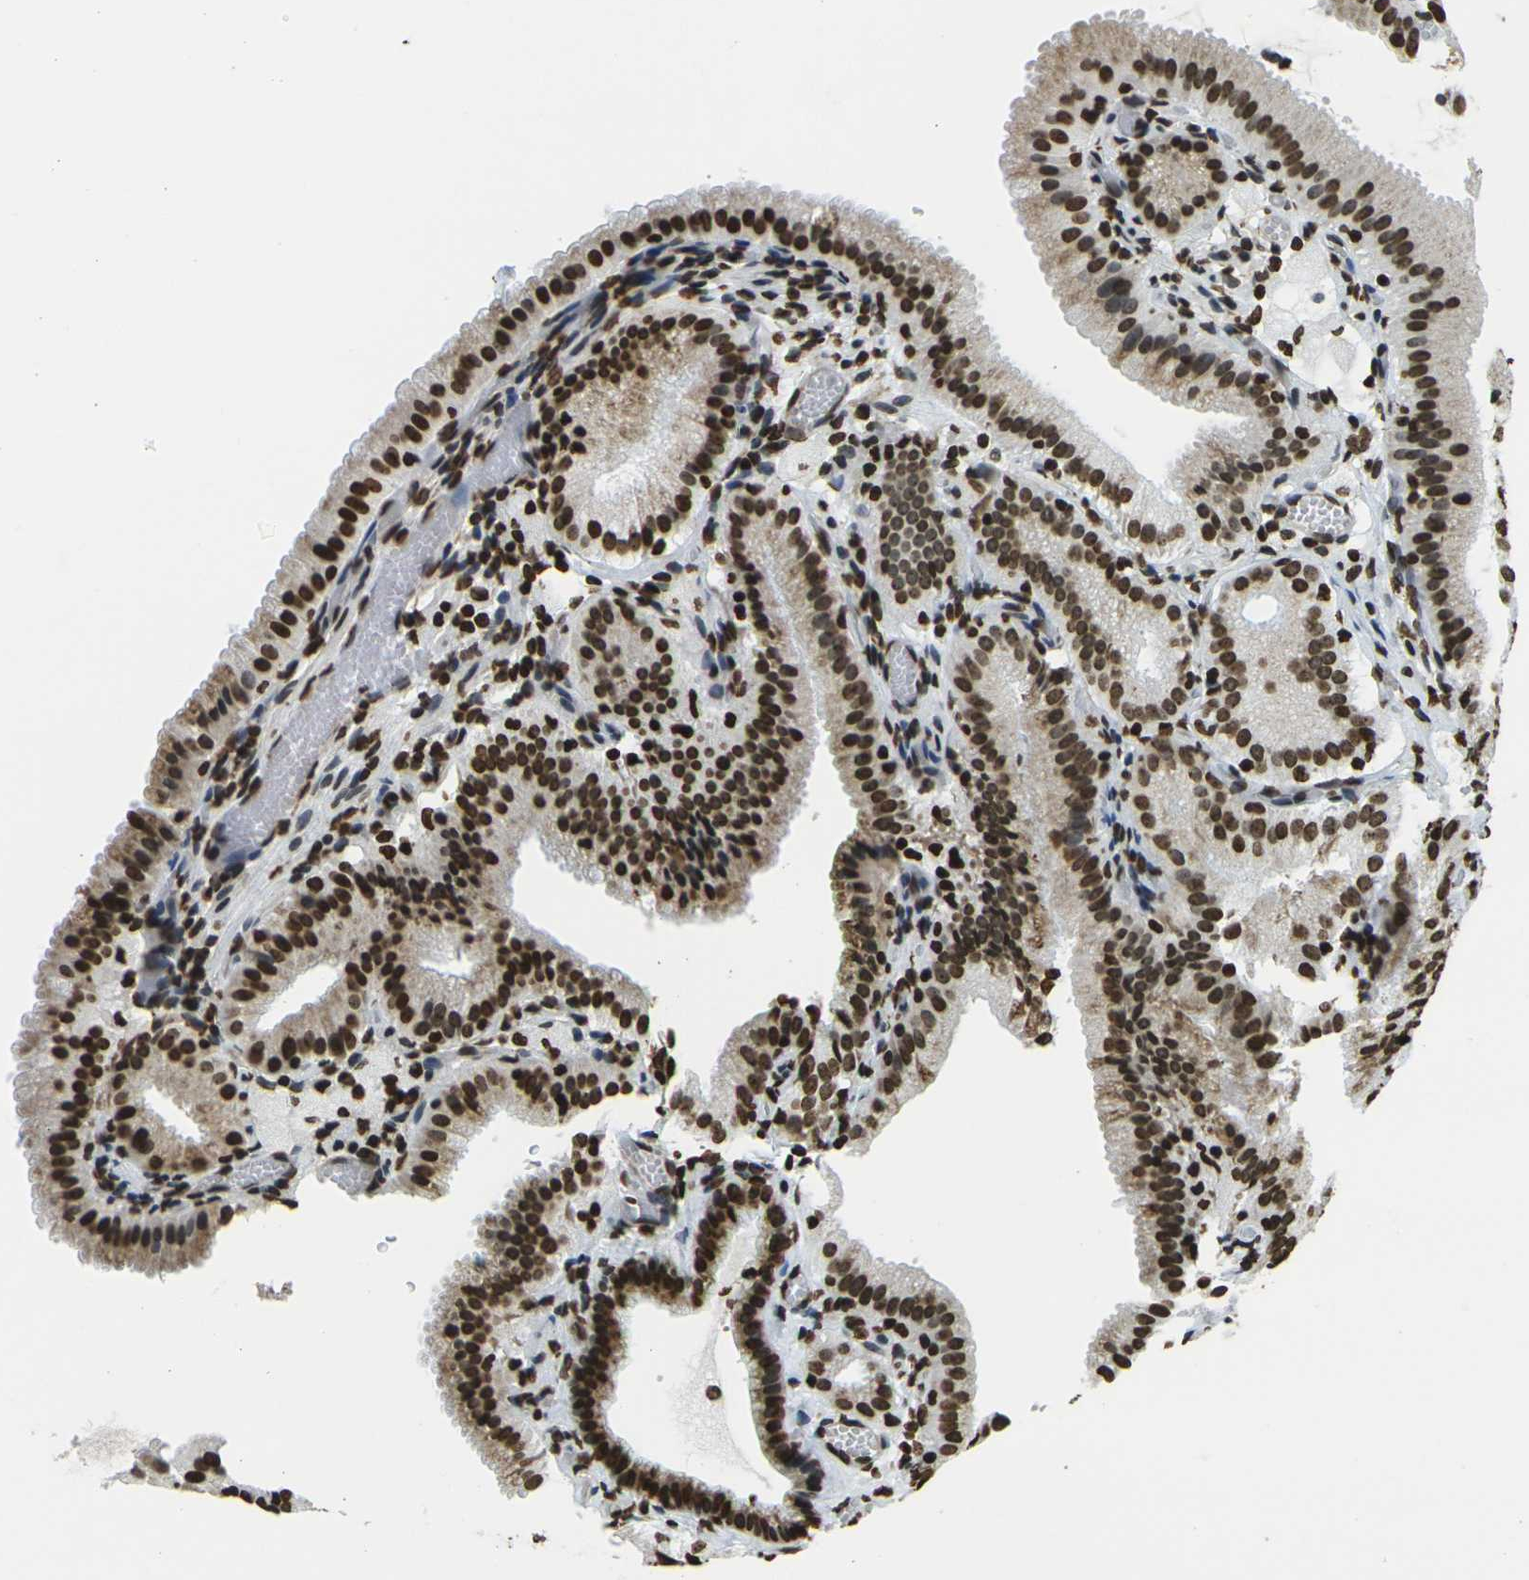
{"staining": {"intensity": "strong", "quantity": ">75%", "location": "nuclear"}, "tissue": "gallbladder", "cell_type": "Glandular cells", "image_type": "normal", "snomed": [{"axis": "morphology", "description": "Normal tissue, NOS"}, {"axis": "topography", "description": "Gallbladder"}], "caption": "Glandular cells display strong nuclear staining in approximately >75% of cells in normal gallbladder. (DAB IHC with brightfield microscopy, high magnification).", "gene": "H1", "patient": {"sex": "male", "age": 54}}